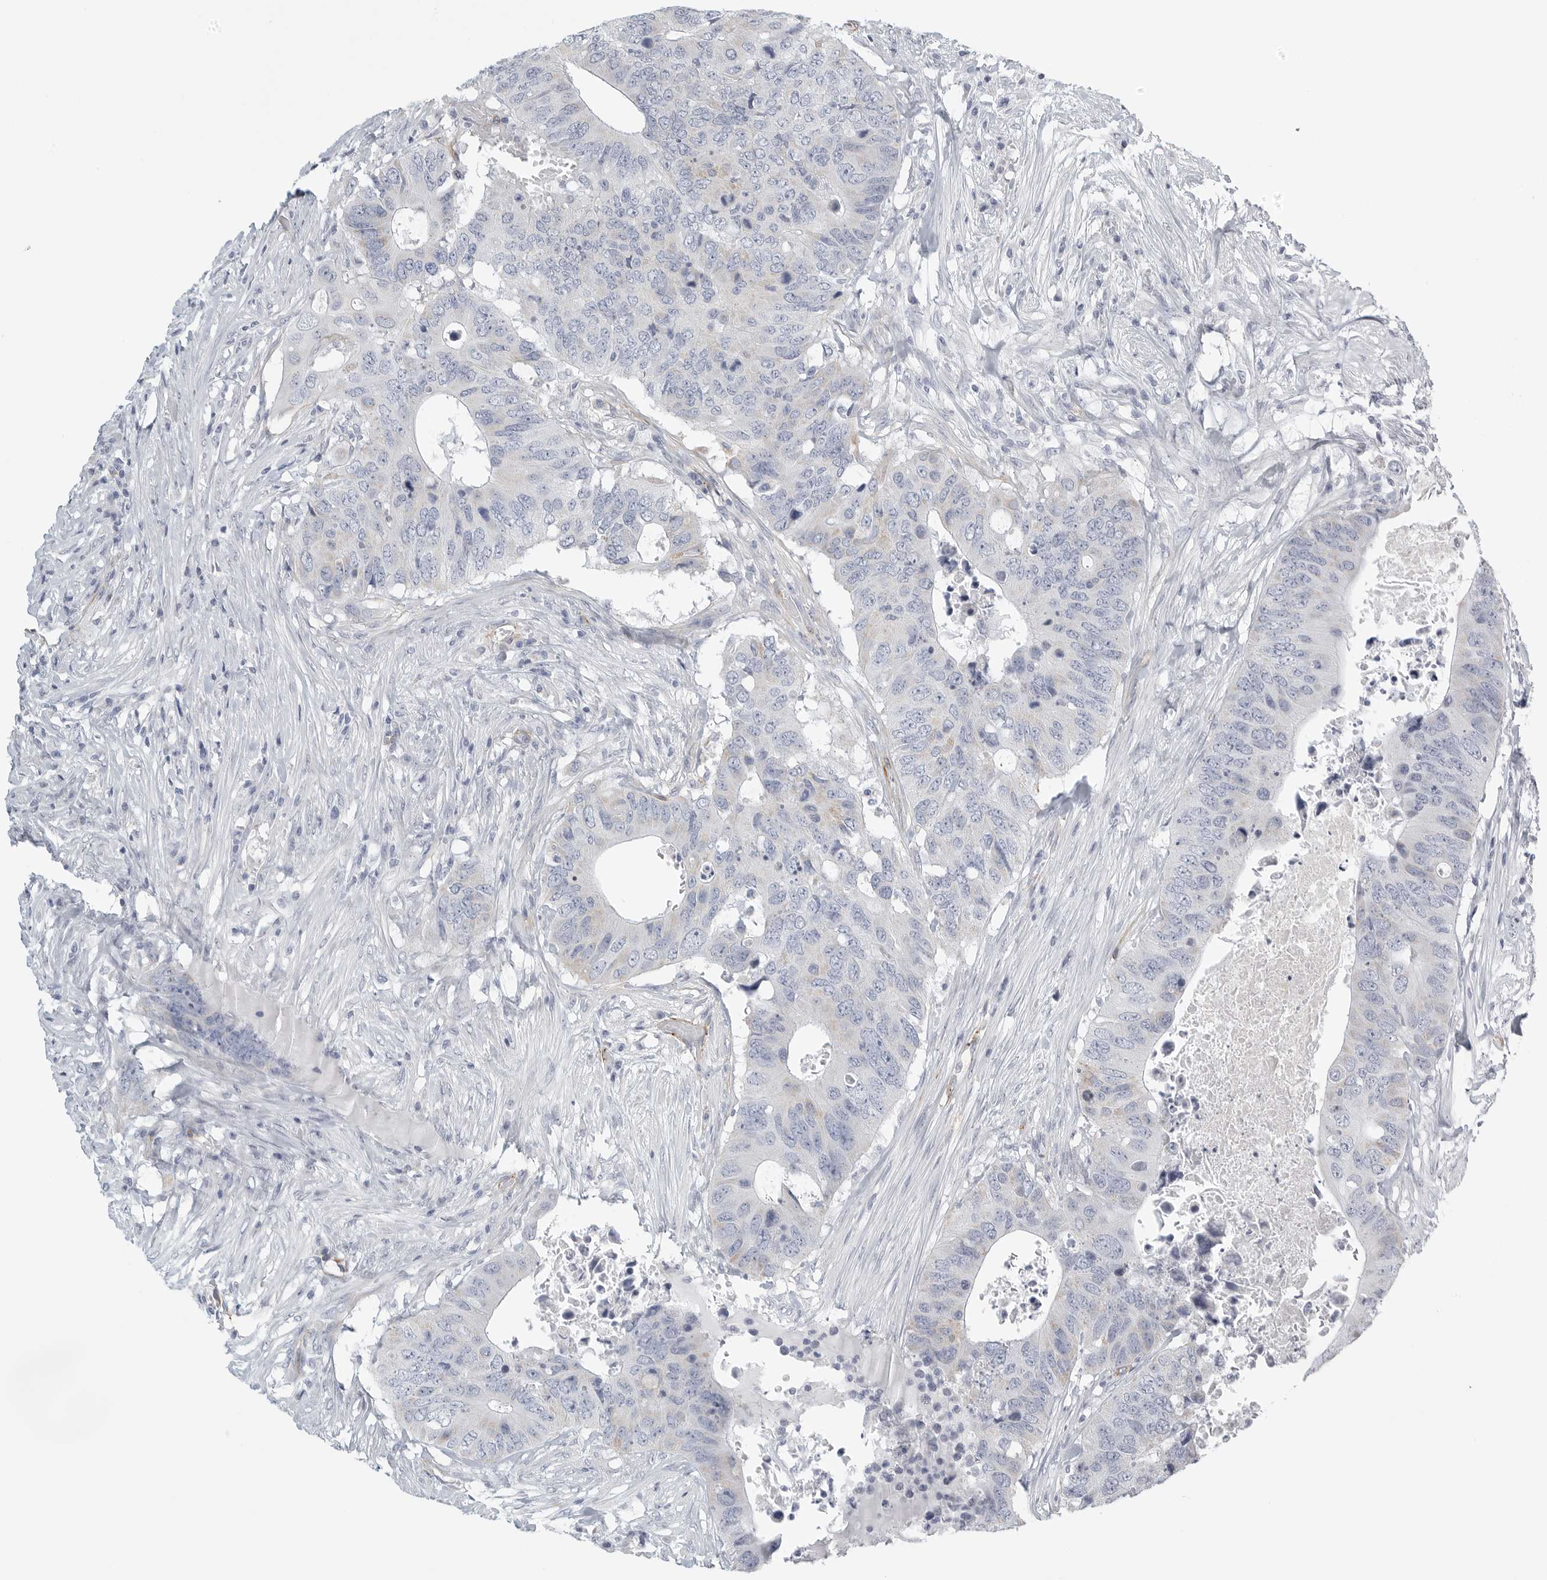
{"staining": {"intensity": "negative", "quantity": "none", "location": "none"}, "tissue": "colorectal cancer", "cell_type": "Tumor cells", "image_type": "cancer", "snomed": [{"axis": "morphology", "description": "Adenocarcinoma, NOS"}, {"axis": "topography", "description": "Colon"}], "caption": "Immunohistochemical staining of colorectal cancer (adenocarcinoma) demonstrates no significant expression in tumor cells.", "gene": "TNR", "patient": {"sex": "male", "age": 71}}